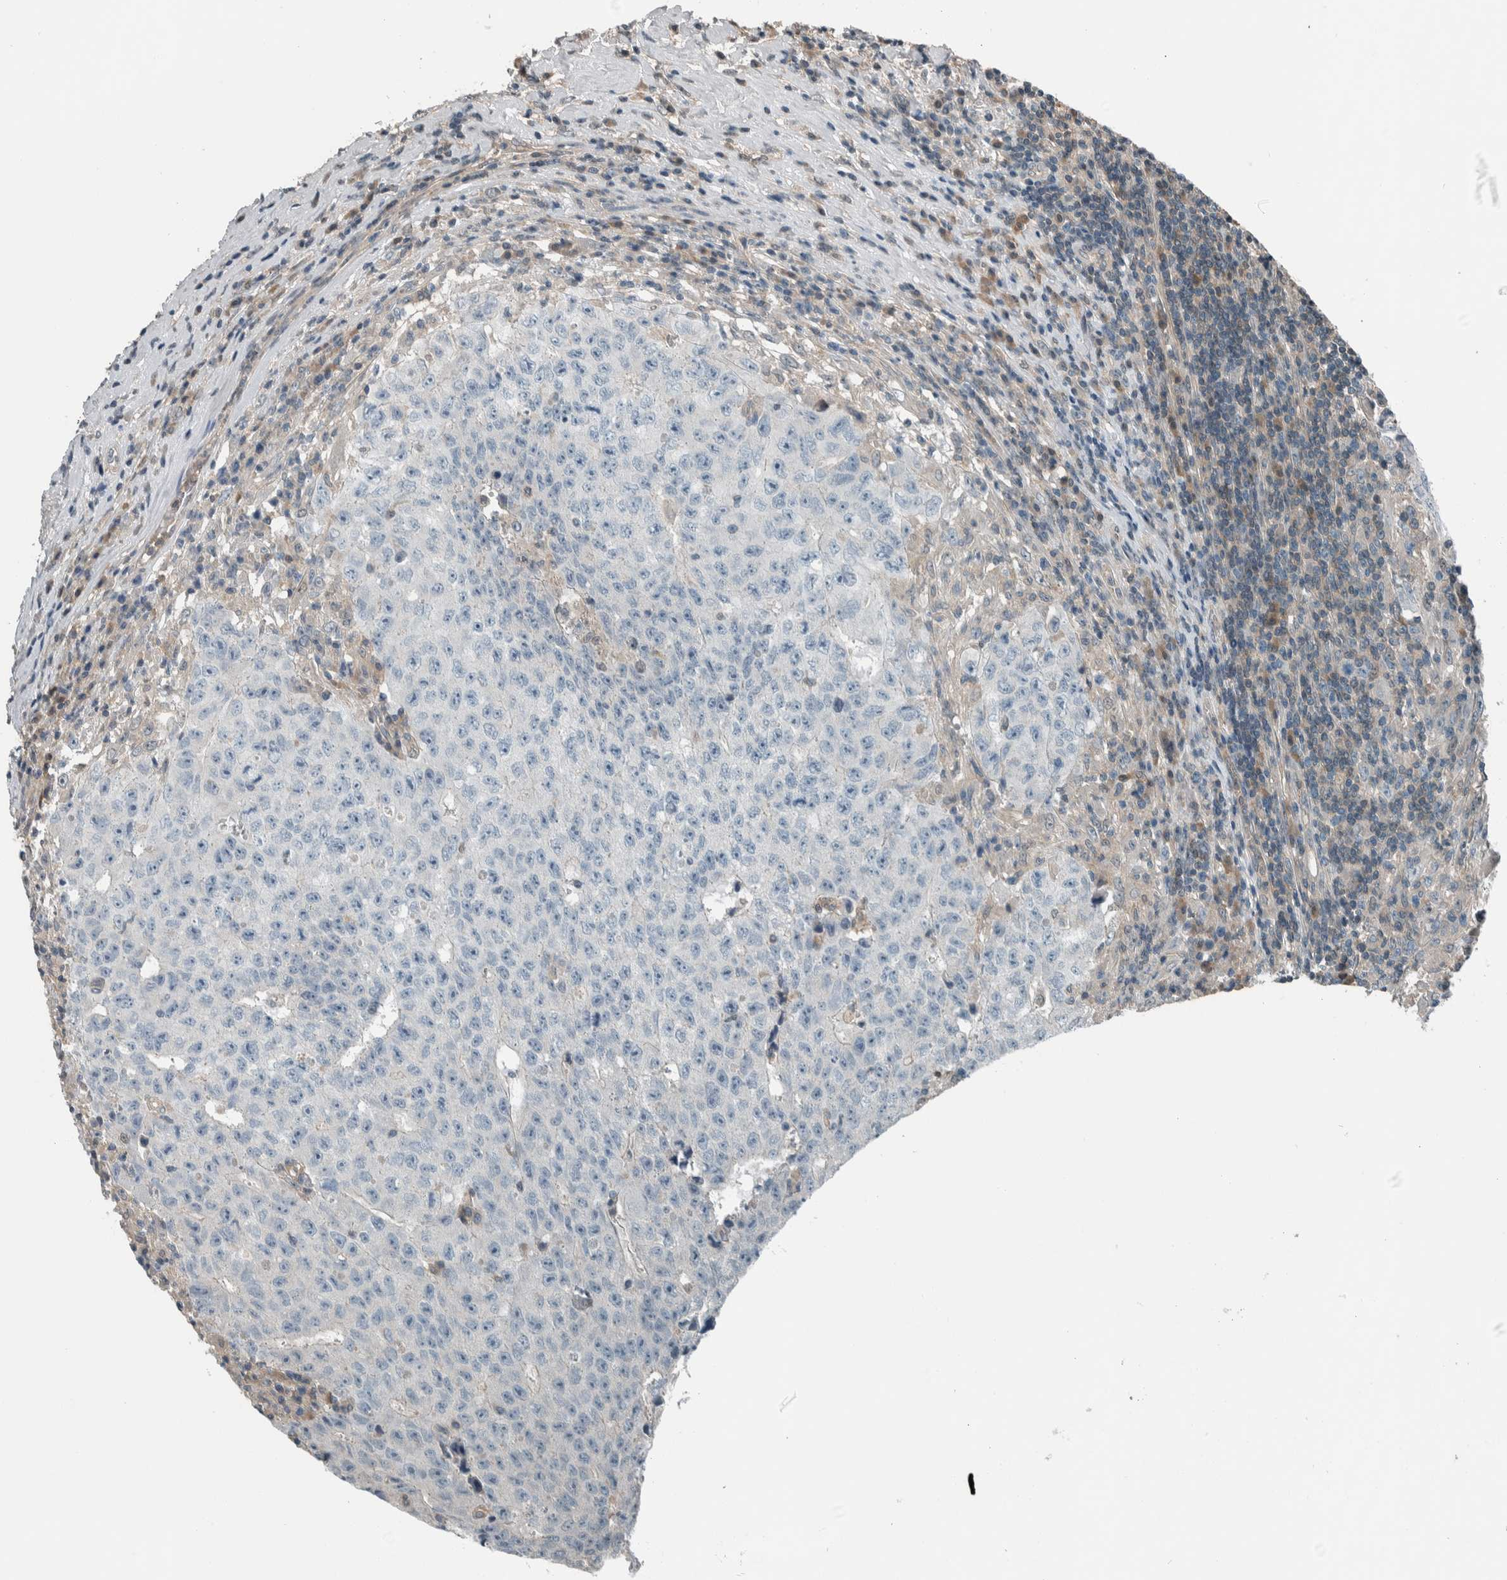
{"staining": {"intensity": "negative", "quantity": "none", "location": "none"}, "tissue": "testis cancer", "cell_type": "Tumor cells", "image_type": "cancer", "snomed": [{"axis": "morphology", "description": "Necrosis, NOS"}, {"axis": "morphology", "description": "Carcinoma, Embryonal, NOS"}, {"axis": "topography", "description": "Testis"}], "caption": "An image of human testis embryonal carcinoma is negative for staining in tumor cells.", "gene": "ALAD", "patient": {"sex": "male", "age": 19}}